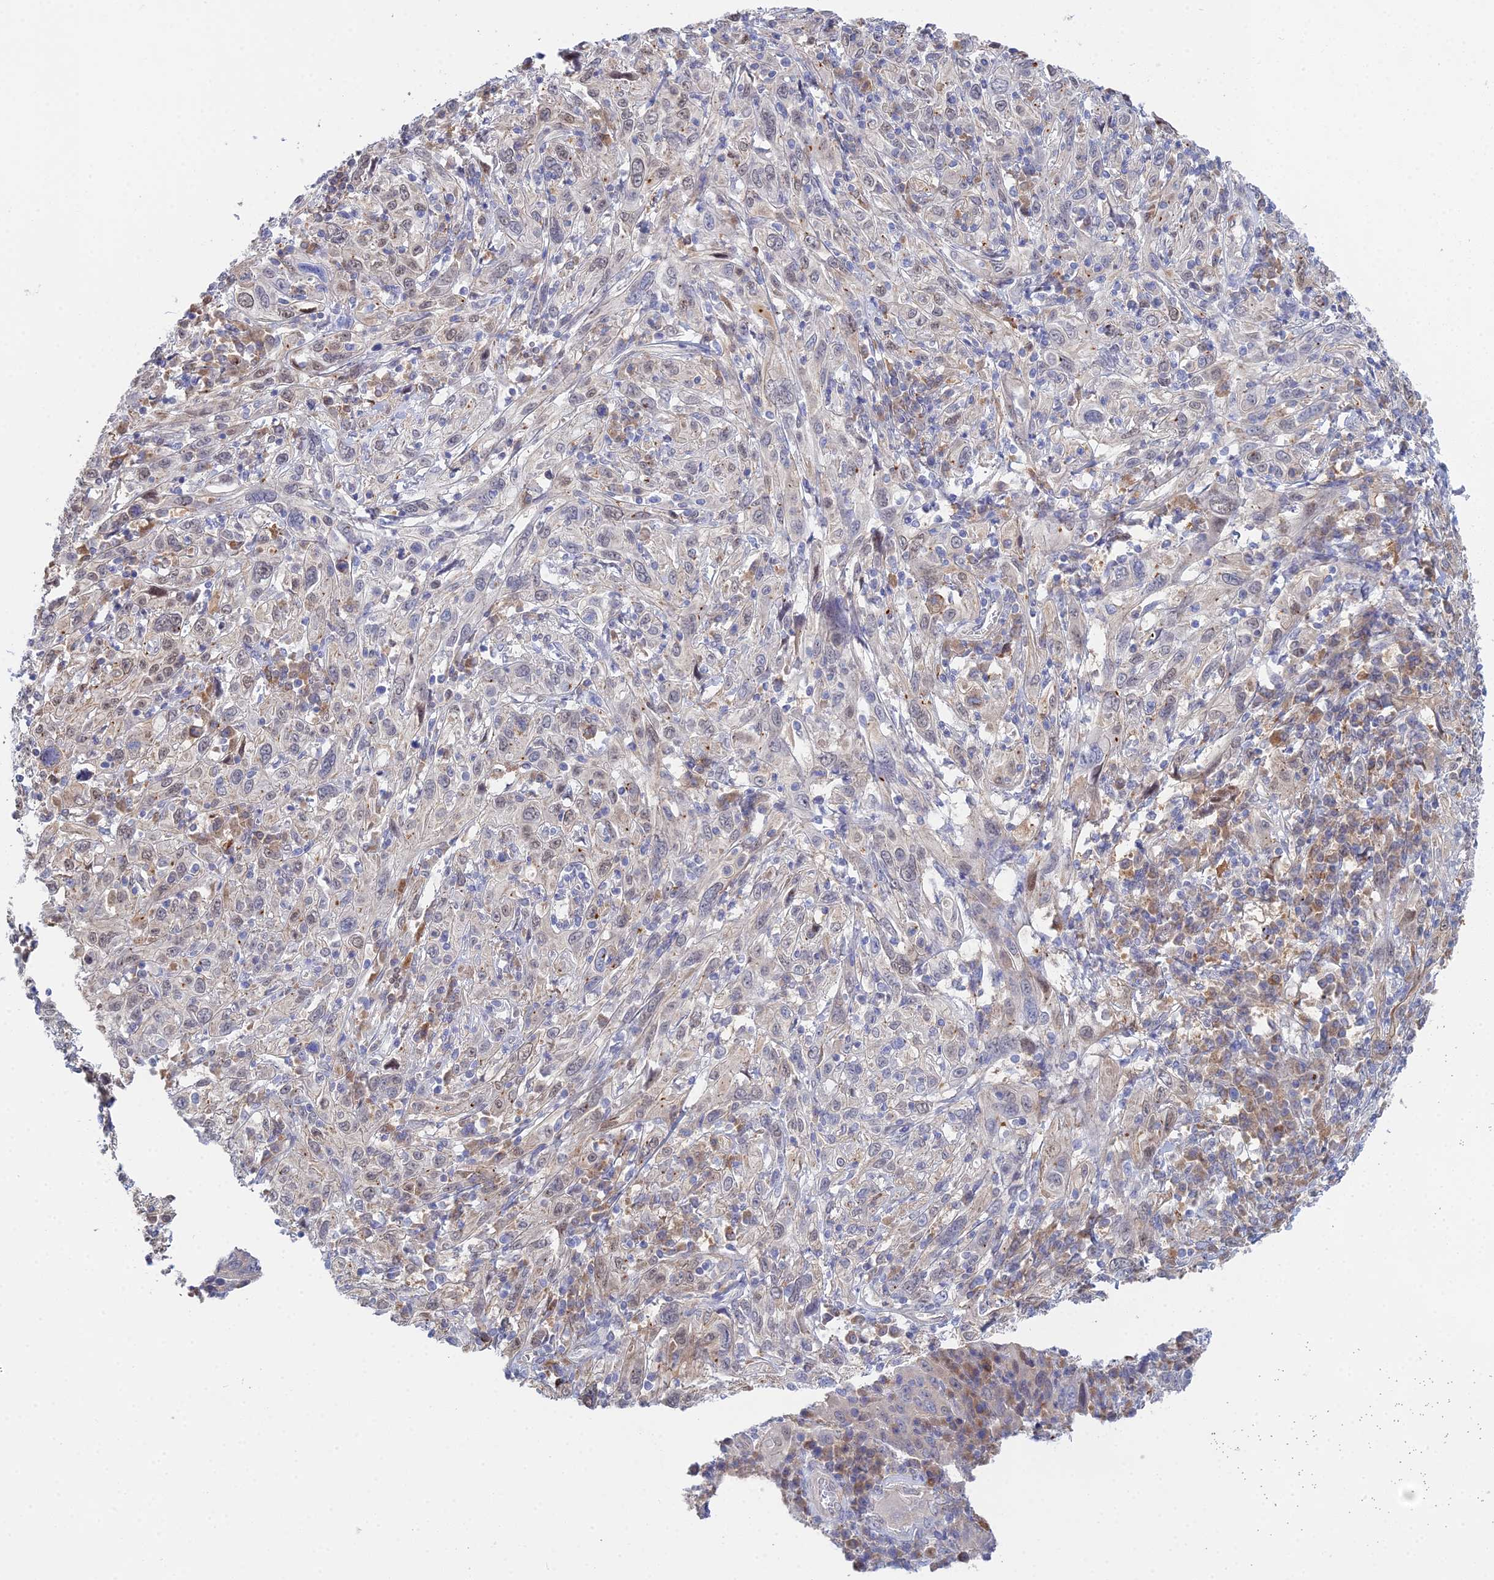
{"staining": {"intensity": "negative", "quantity": "none", "location": "none"}, "tissue": "cervical cancer", "cell_type": "Tumor cells", "image_type": "cancer", "snomed": [{"axis": "morphology", "description": "Squamous cell carcinoma, NOS"}, {"axis": "topography", "description": "Cervix"}], "caption": "Immunohistochemistry histopathology image of squamous cell carcinoma (cervical) stained for a protein (brown), which displays no positivity in tumor cells.", "gene": "DNAH14", "patient": {"sex": "female", "age": 46}}